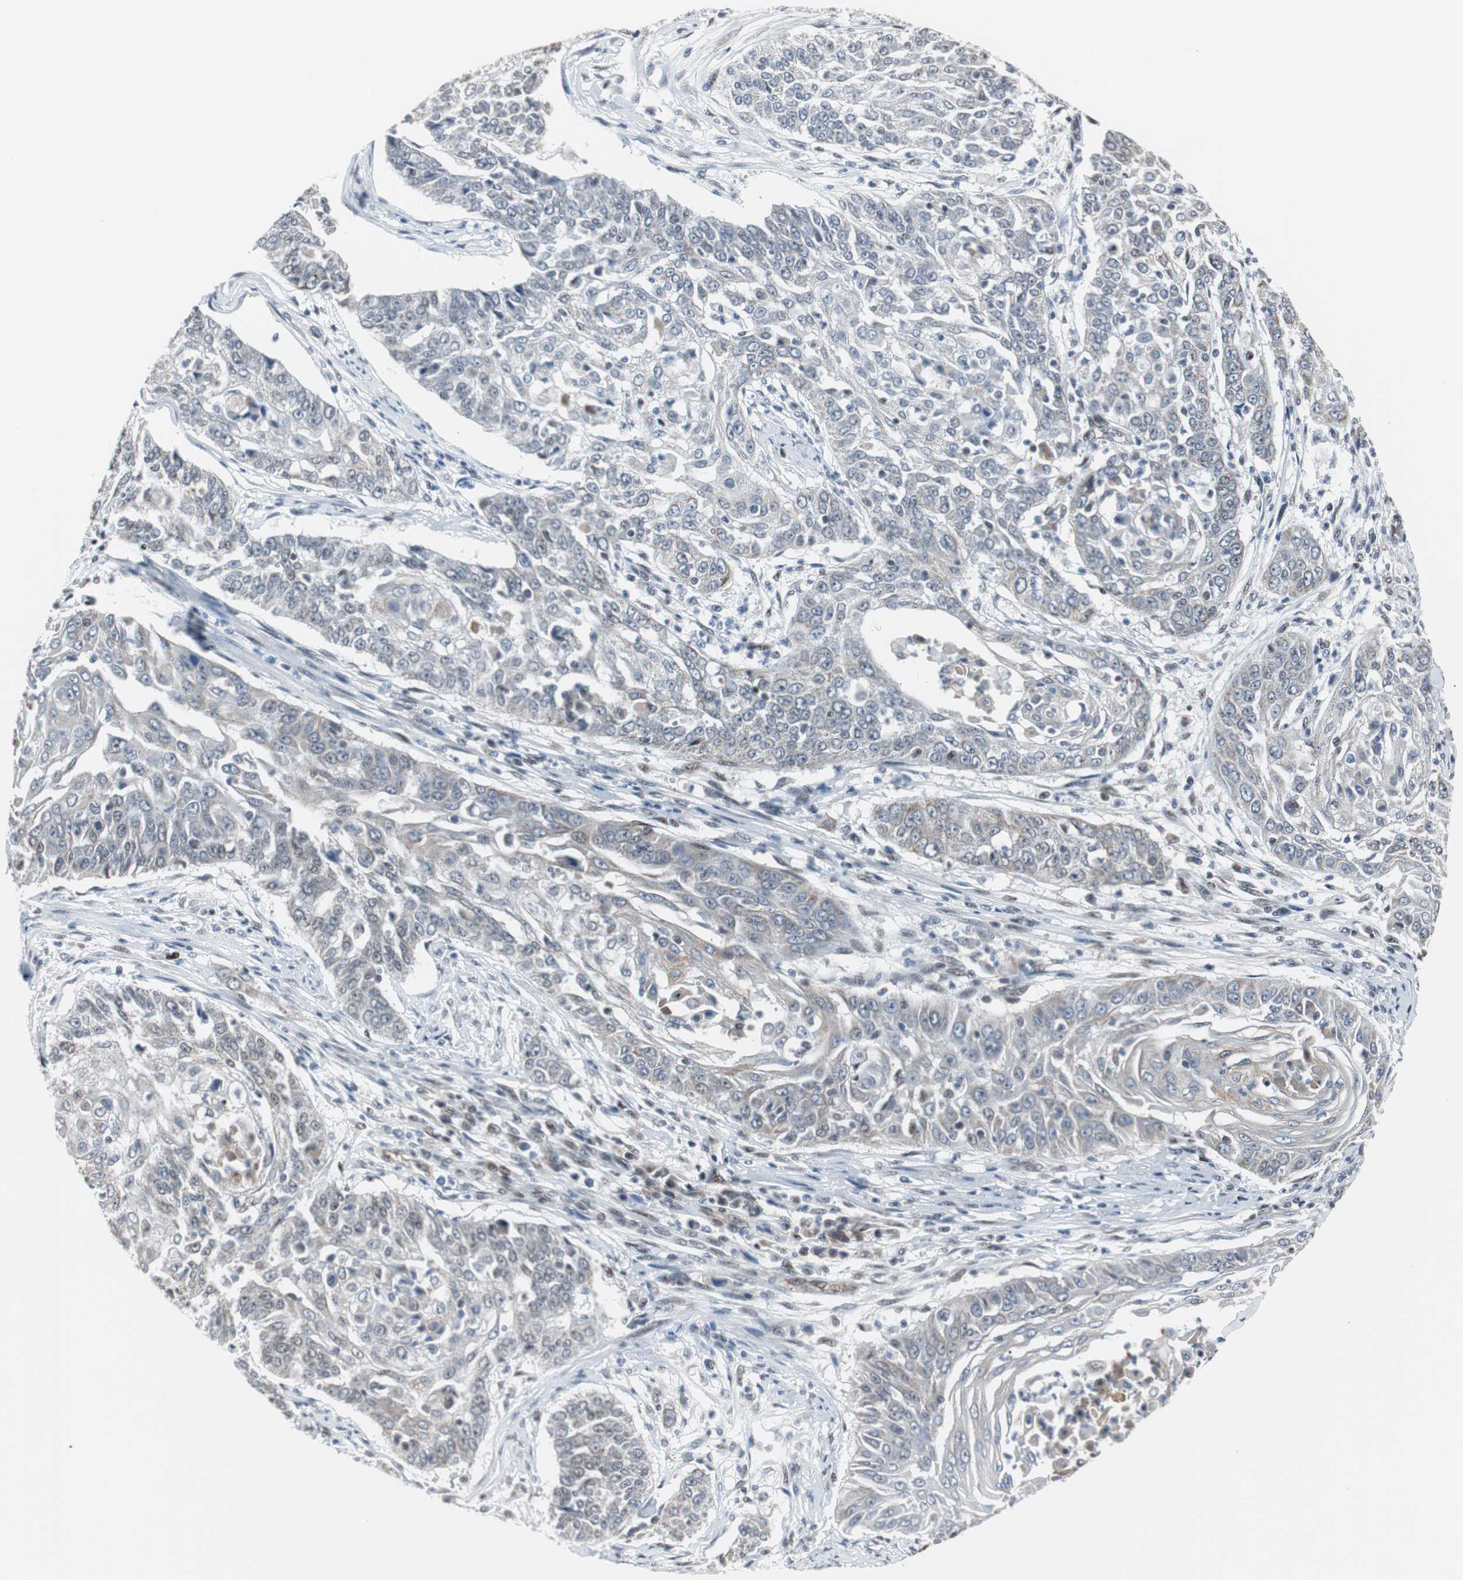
{"staining": {"intensity": "weak", "quantity": "<25%", "location": "cytoplasmic/membranous"}, "tissue": "cervical cancer", "cell_type": "Tumor cells", "image_type": "cancer", "snomed": [{"axis": "morphology", "description": "Squamous cell carcinoma, NOS"}, {"axis": "topography", "description": "Cervix"}], "caption": "DAB immunohistochemical staining of cervical squamous cell carcinoma exhibits no significant staining in tumor cells. (Stains: DAB immunohistochemistry with hematoxylin counter stain, Microscopy: brightfield microscopy at high magnification).", "gene": "ZHX2", "patient": {"sex": "female", "age": 33}}